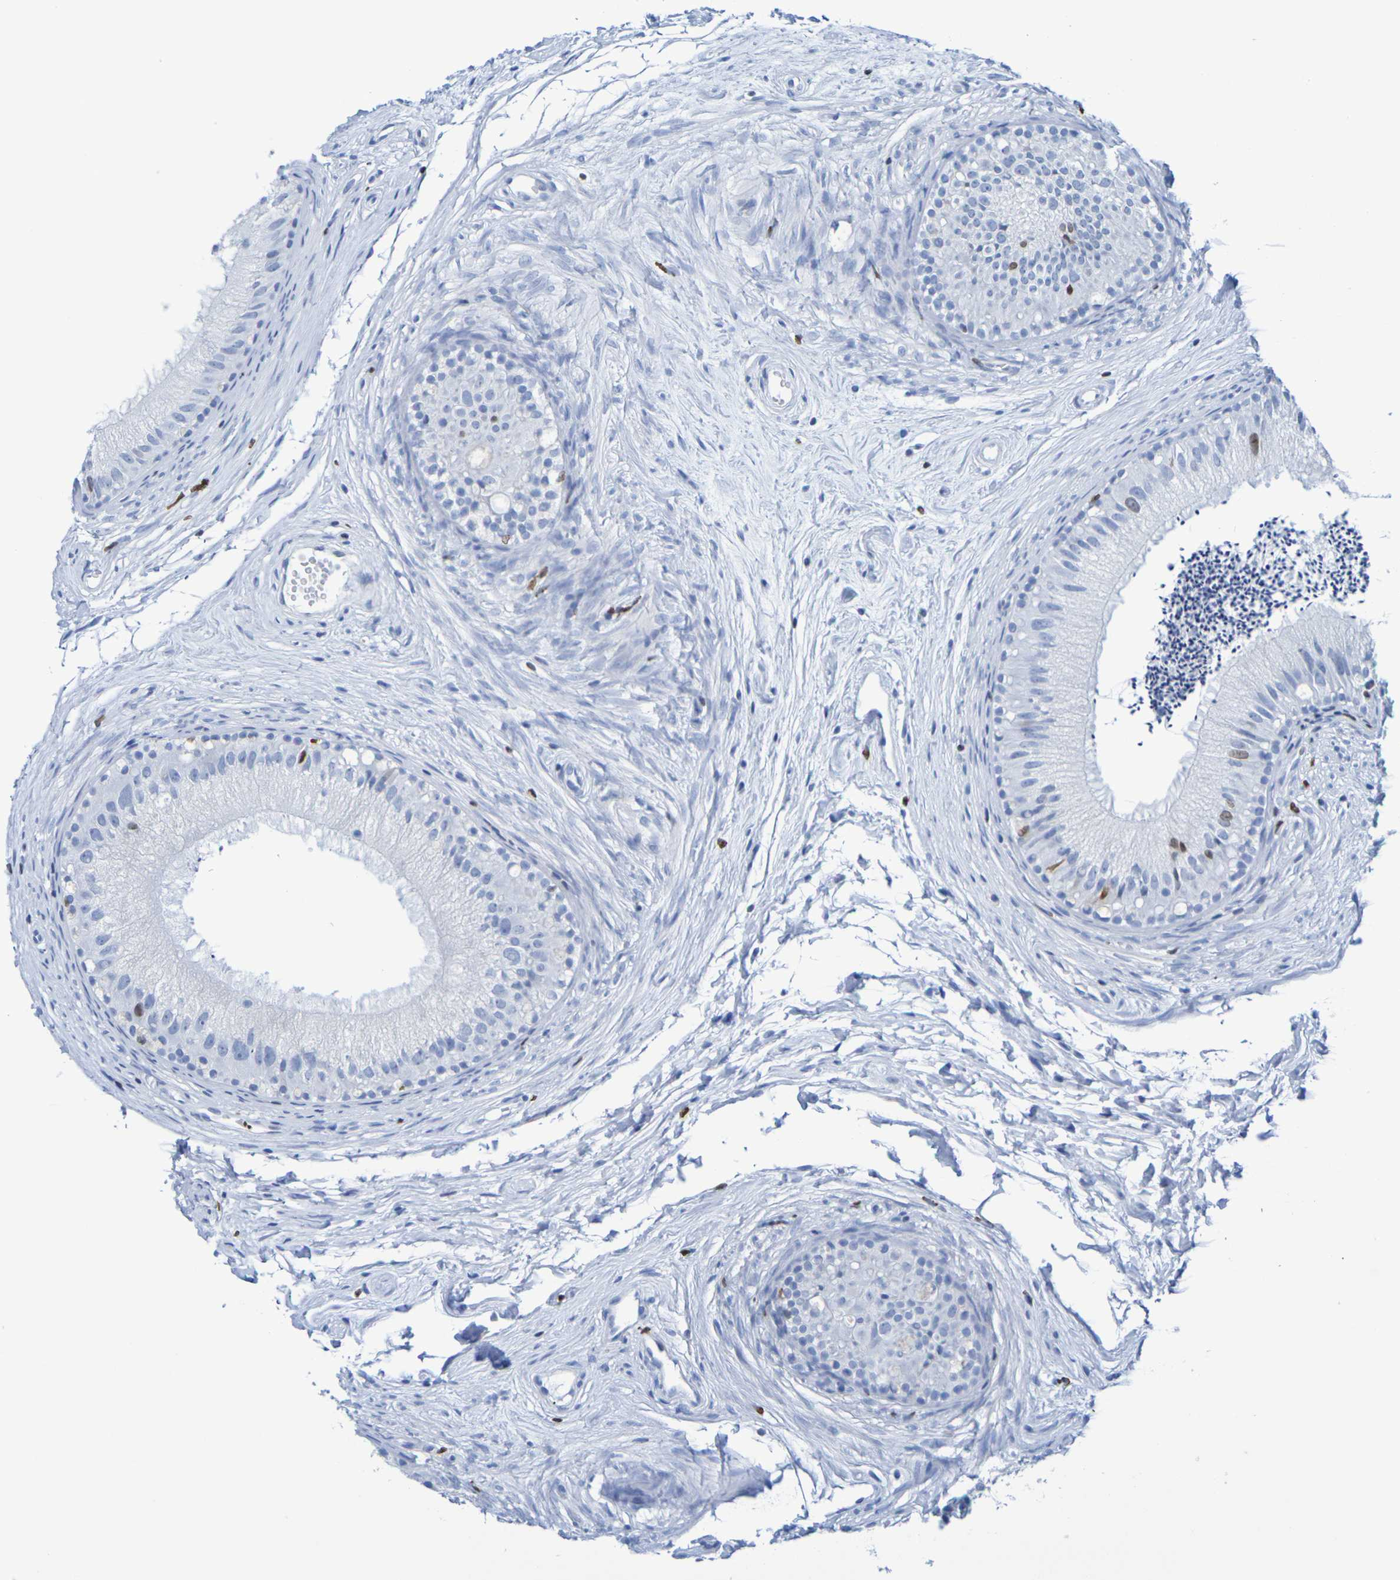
{"staining": {"intensity": "moderate", "quantity": "25%-75%", "location": "cytoplasmic/membranous"}, "tissue": "epididymis", "cell_type": "Glandular cells", "image_type": "normal", "snomed": [{"axis": "morphology", "description": "Normal tissue, NOS"}, {"axis": "topography", "description": "Epididymis"}], "caption": "Immunohistochemistry image of unremarkable epididymis: human epididymis stained using IHC shows medium levels of moderate protein expression localized specifically in the cytoplasmic/membranous of glandular cells, appearing as a cytoplasmic/membranous brown color.", "gene": "H1", "patient": {"sex": "male", "age": 56}}